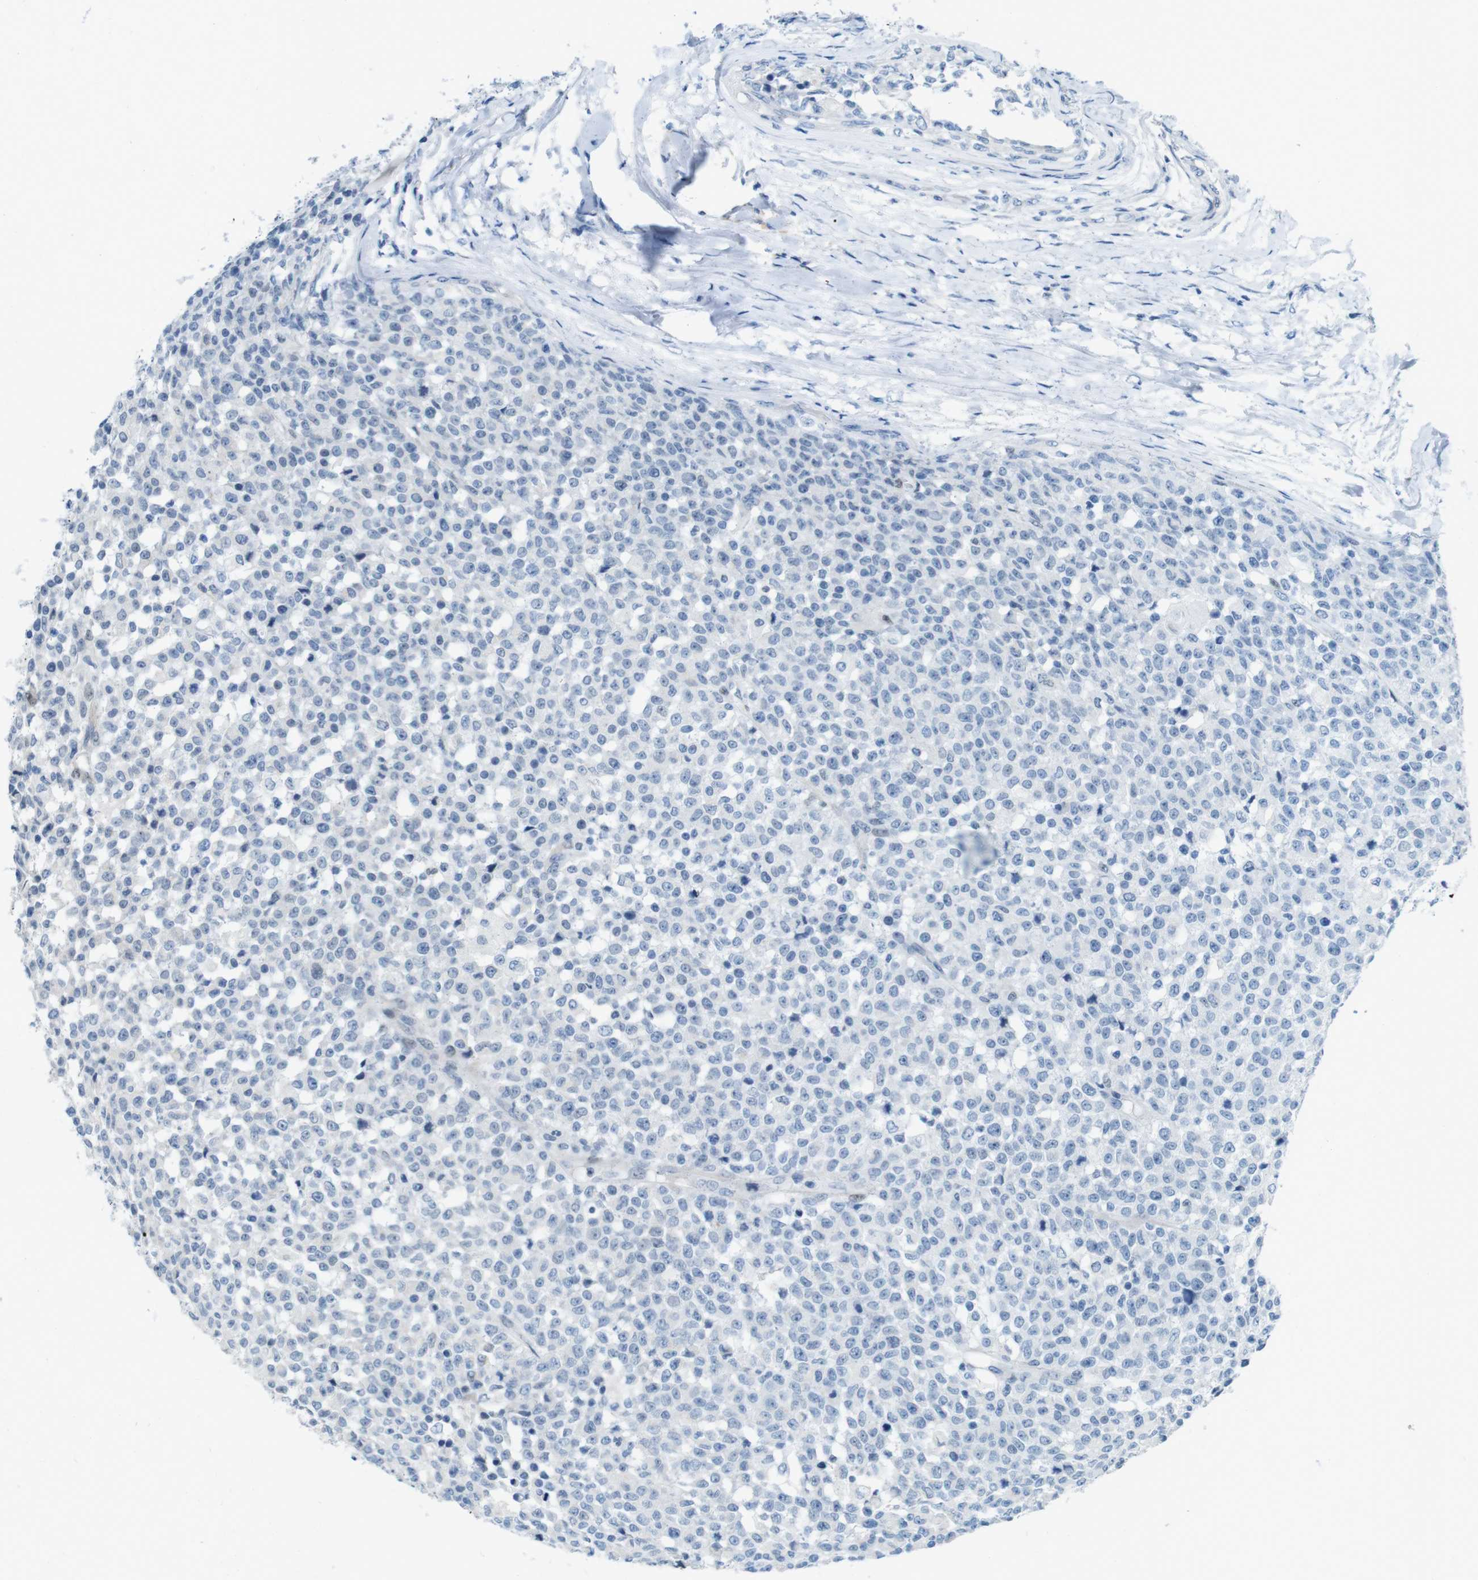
{"staining": {"intensity": "negative", "quantity": "none", "location": "none"}, "tissue": "testis cancer", "cell_type": "Tumor cells", "image_type": "cancer", "snomed": [{"axis": "morphology", "description": "Seminoma, NOS"}, {"axis": "topography", "description": "Testis"}], "caption": "Human testis cancer (seminoma) stained for a protein using immunohistochemistry demonstrates no staining in tumor cells.", "gene": "SKI", "patient": {"sex": "male", "age": 59}}